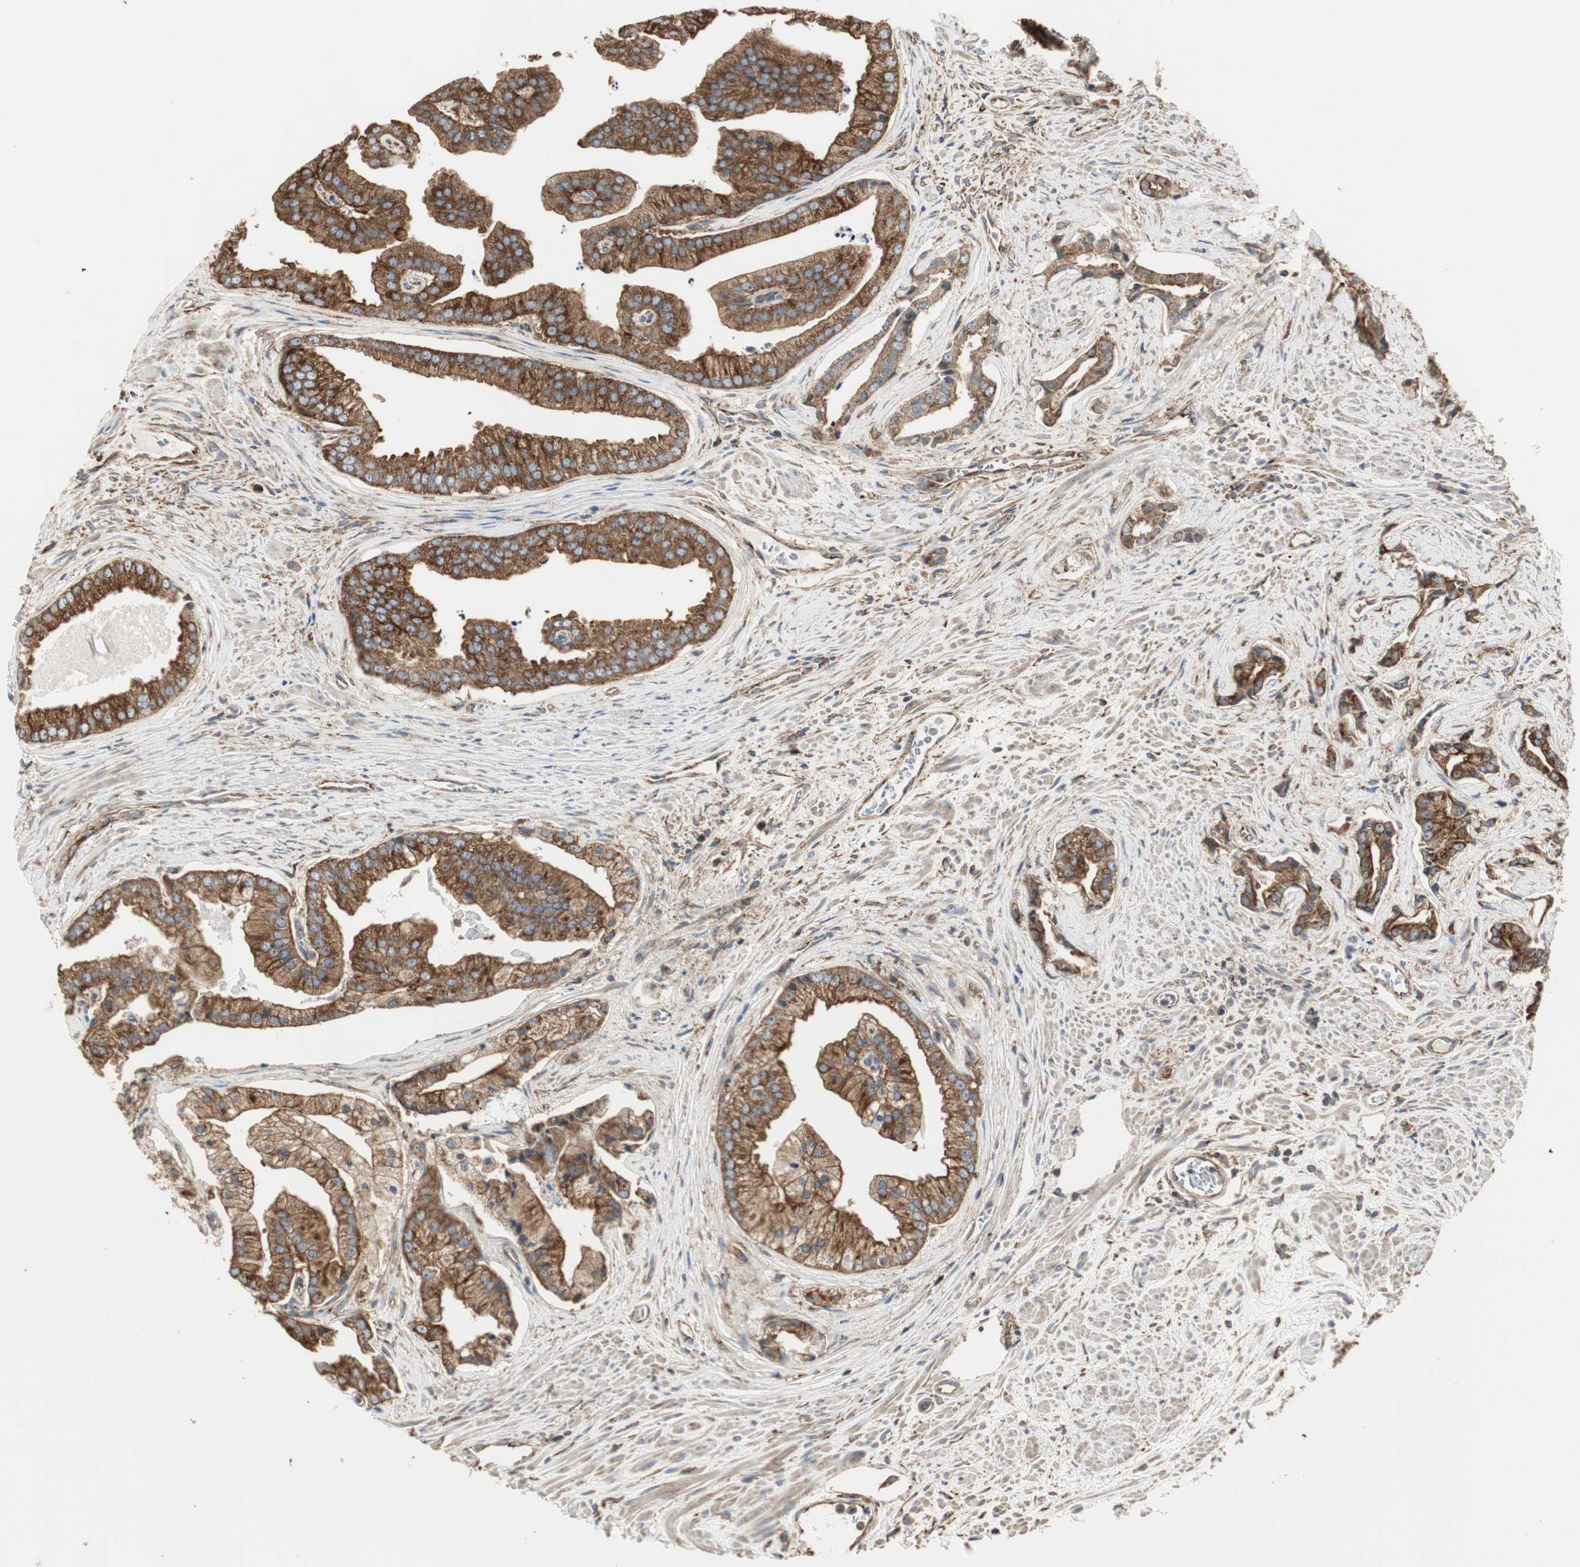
{"staining": {"intensity": "strong", "quantity": ">75%", "location": "cytoplasmic/membranous"}, "tissue": "prostate cancer", "cell_type": "Tumor cells", "image_type": "cancer", "snomed": [{"axis": "morphology", "description": "Adenocarcinoma, High grade"}, {"axis": "topography", "description": "Prostate"}], "caption": "Brown immunohistochemical staining in human prostate cancer (high-grade adenocarcinoma) exhibits strong cytoplasmic/membranous positivity in approximately >75% of tumor cells.", "gene": "H6PD", "patient": {"sex": "male", "age": 67}}